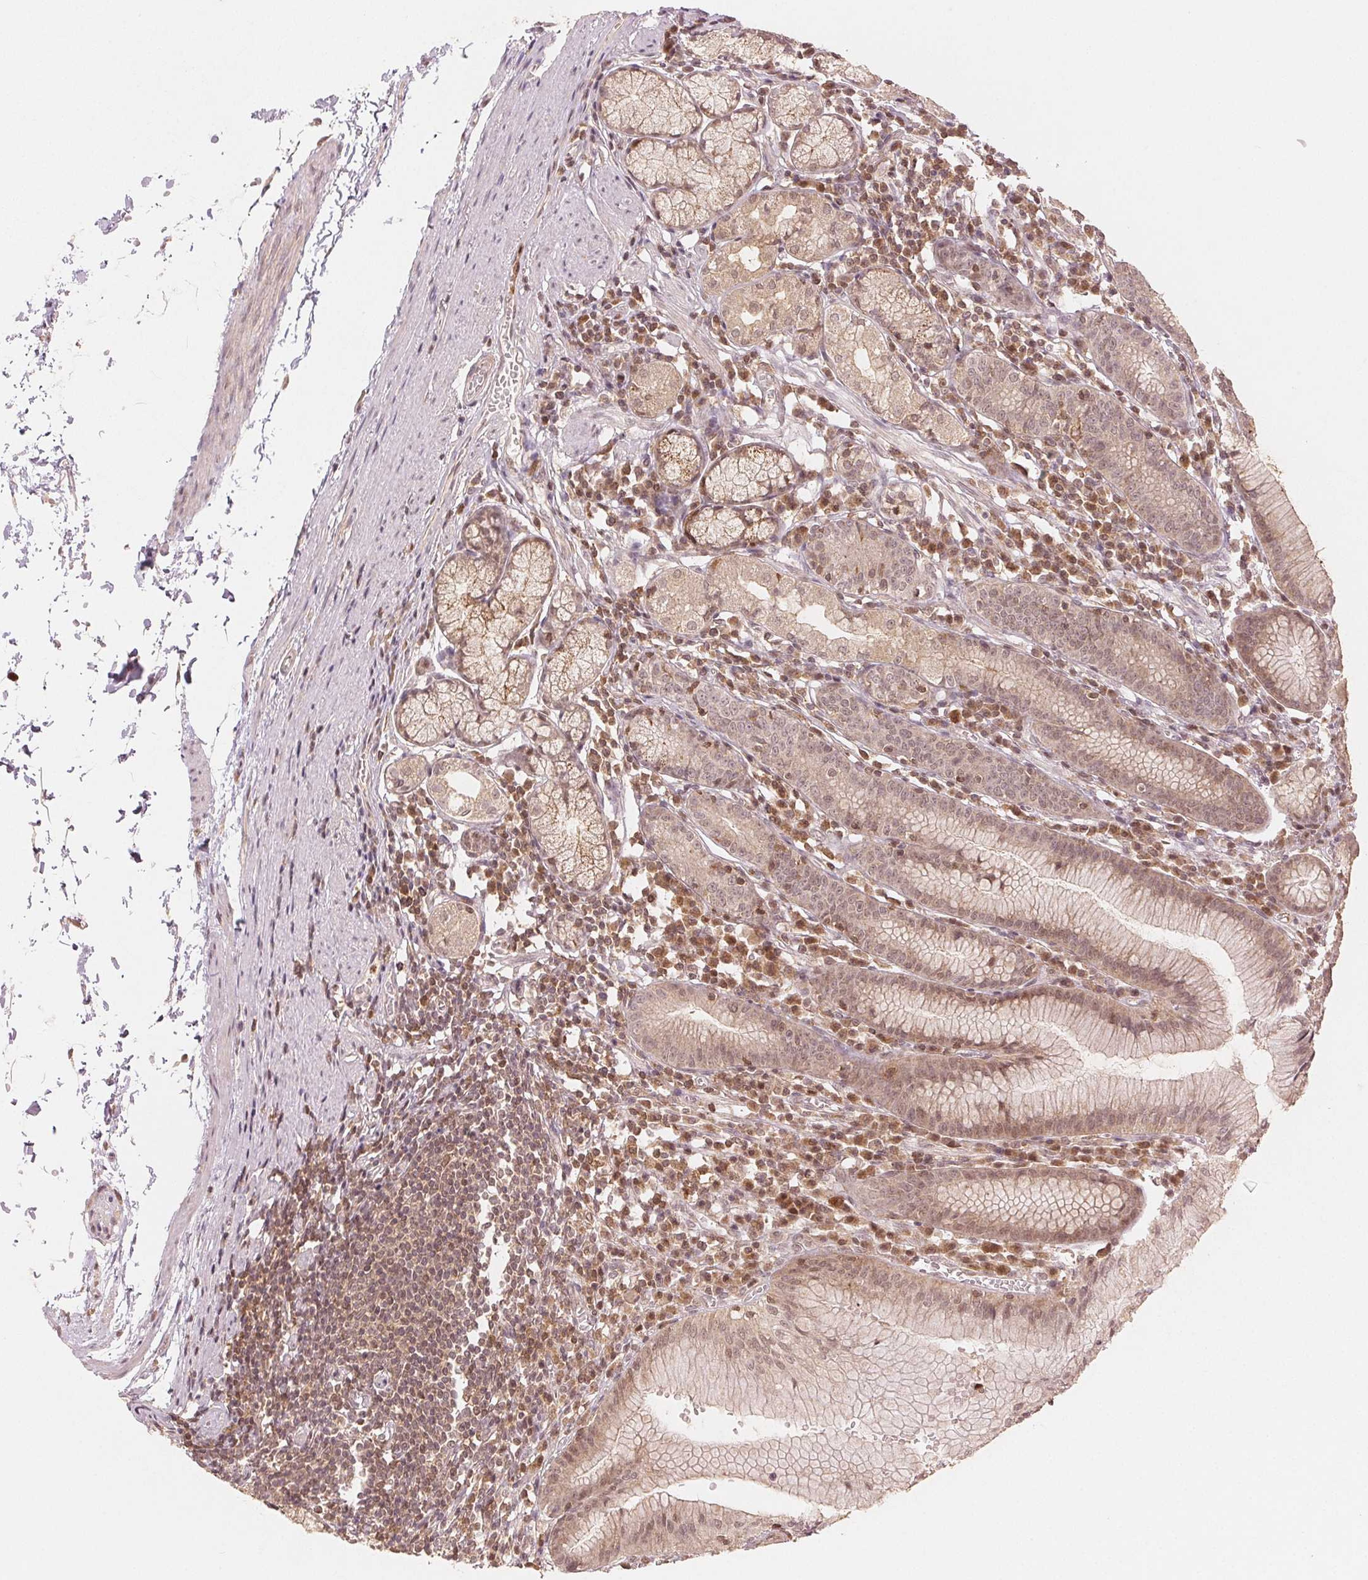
{"staining": {"intensity": "weak", "quantity": ">75%", "location": "cytoplasmic/membranous,nuclear"}, "tissue": "stomach", "cell_type": "Glandular cells", "image_type": "normal", "snomed": [{"axis": "morphology", "description": "Normal tissue, NOS"}, {"axis": "topography", "description": "Stomach"}], "caption": "Stomach stained with a brown dye shows weak cytoplasmic/membranous,nuclear positive staining in about >75% of glandular cells.", "gene": "MAPK14", "patient": {"sex": "male", "age": 55}}